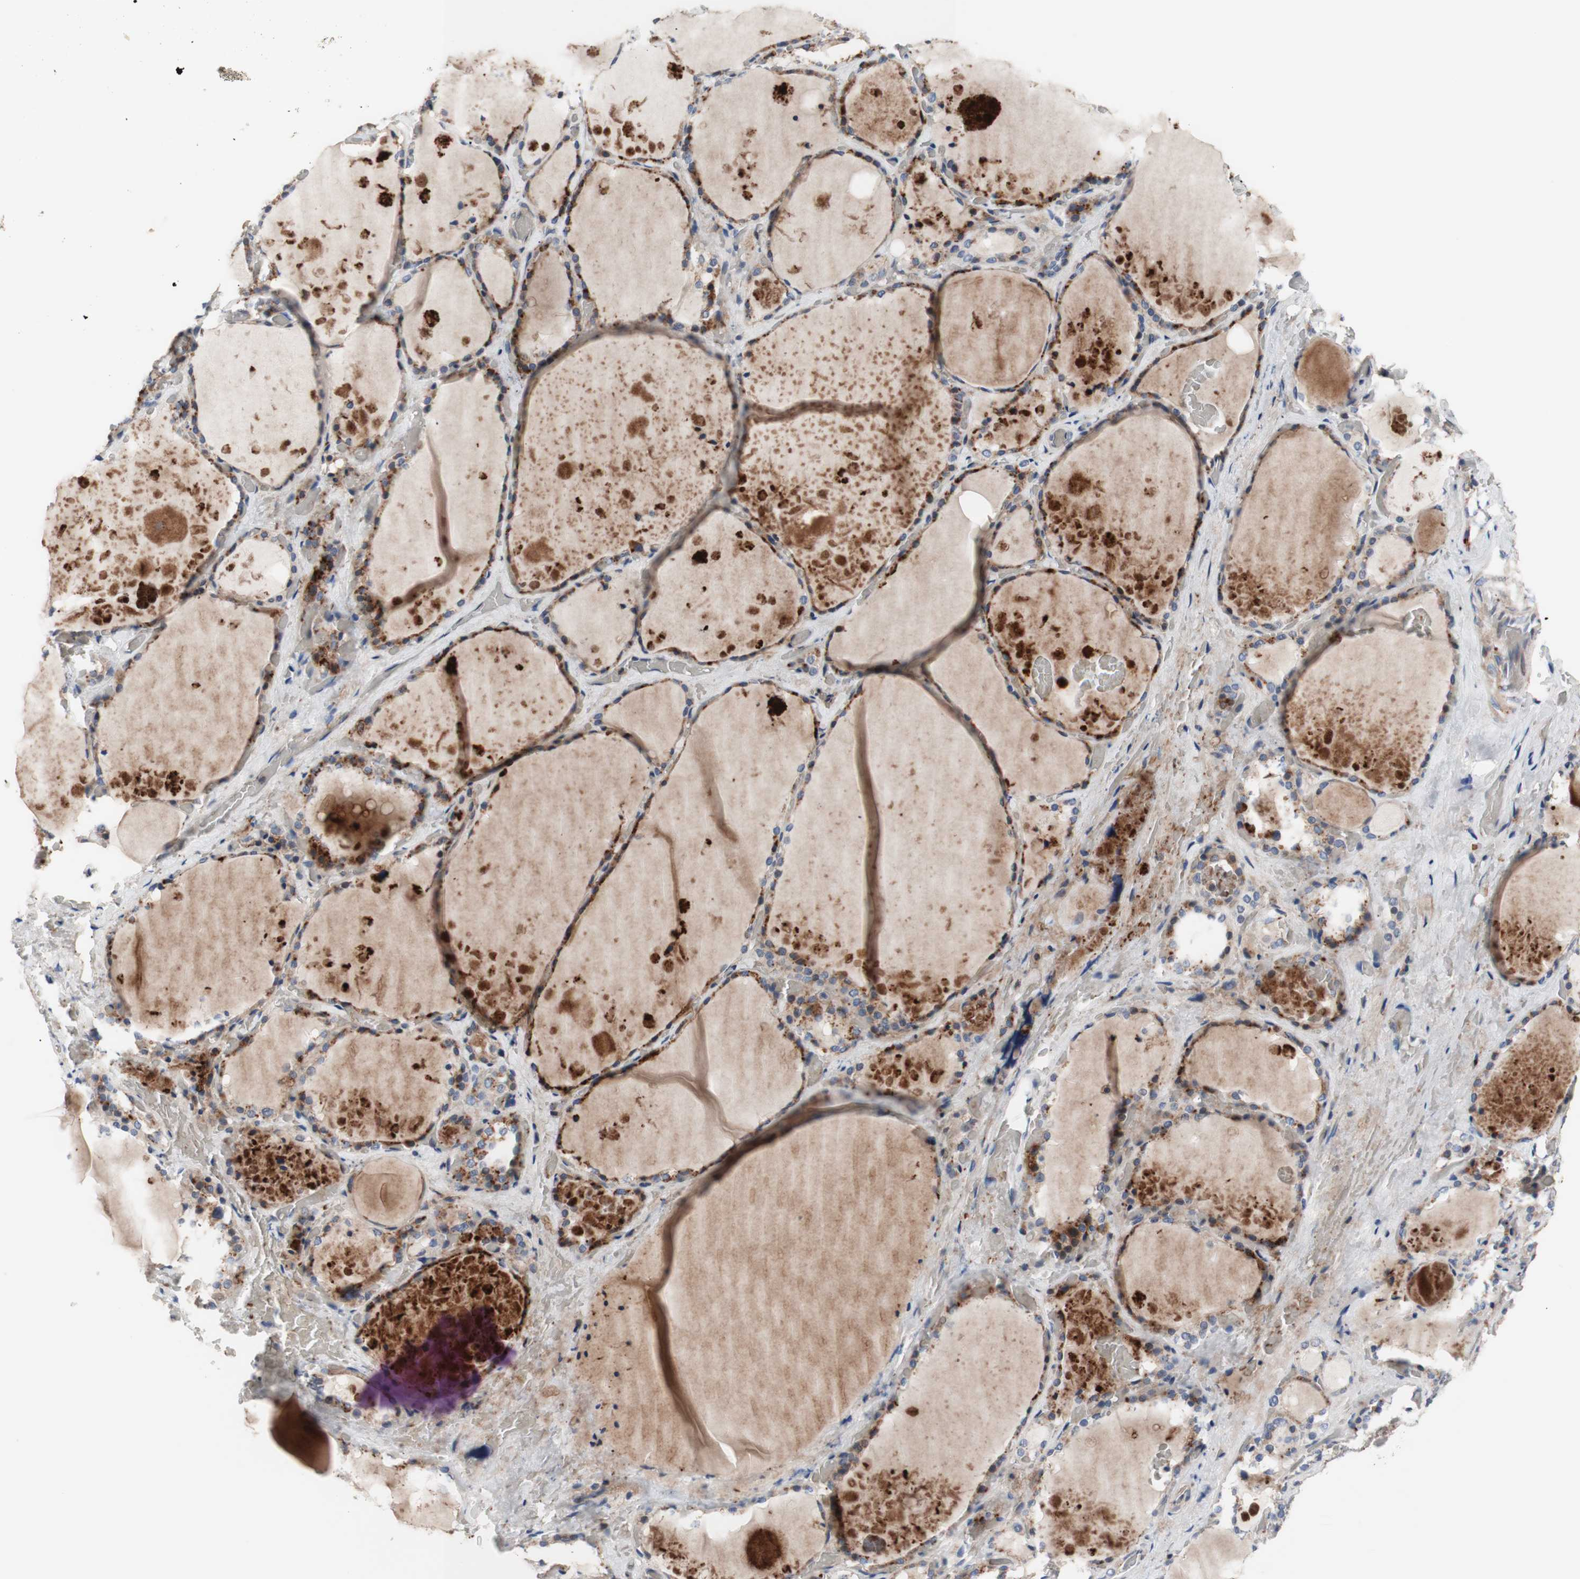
{"staining": {"intensity": "moderate", "quantity": "<25%", "location": "cytoplasmic/membranous"}, "tissue": "thyroid gland", "cell_type": "Glandular cells", "image_type": "normal", "snomed": [{"axis": "morphology", "description": "Normal tissue, NOS"}, {"axis": "topography", "description": "Thyroid gland"}], "caption": "A micrograph showing moderate cytoplasmic/membranous positivity in approximately <25% of glandular cells in unremarkable thyroid gland, as visualized by brown immunohistochemical staining.", "gene": "CDON", "patient": {"sex": "male", "age": 61}}